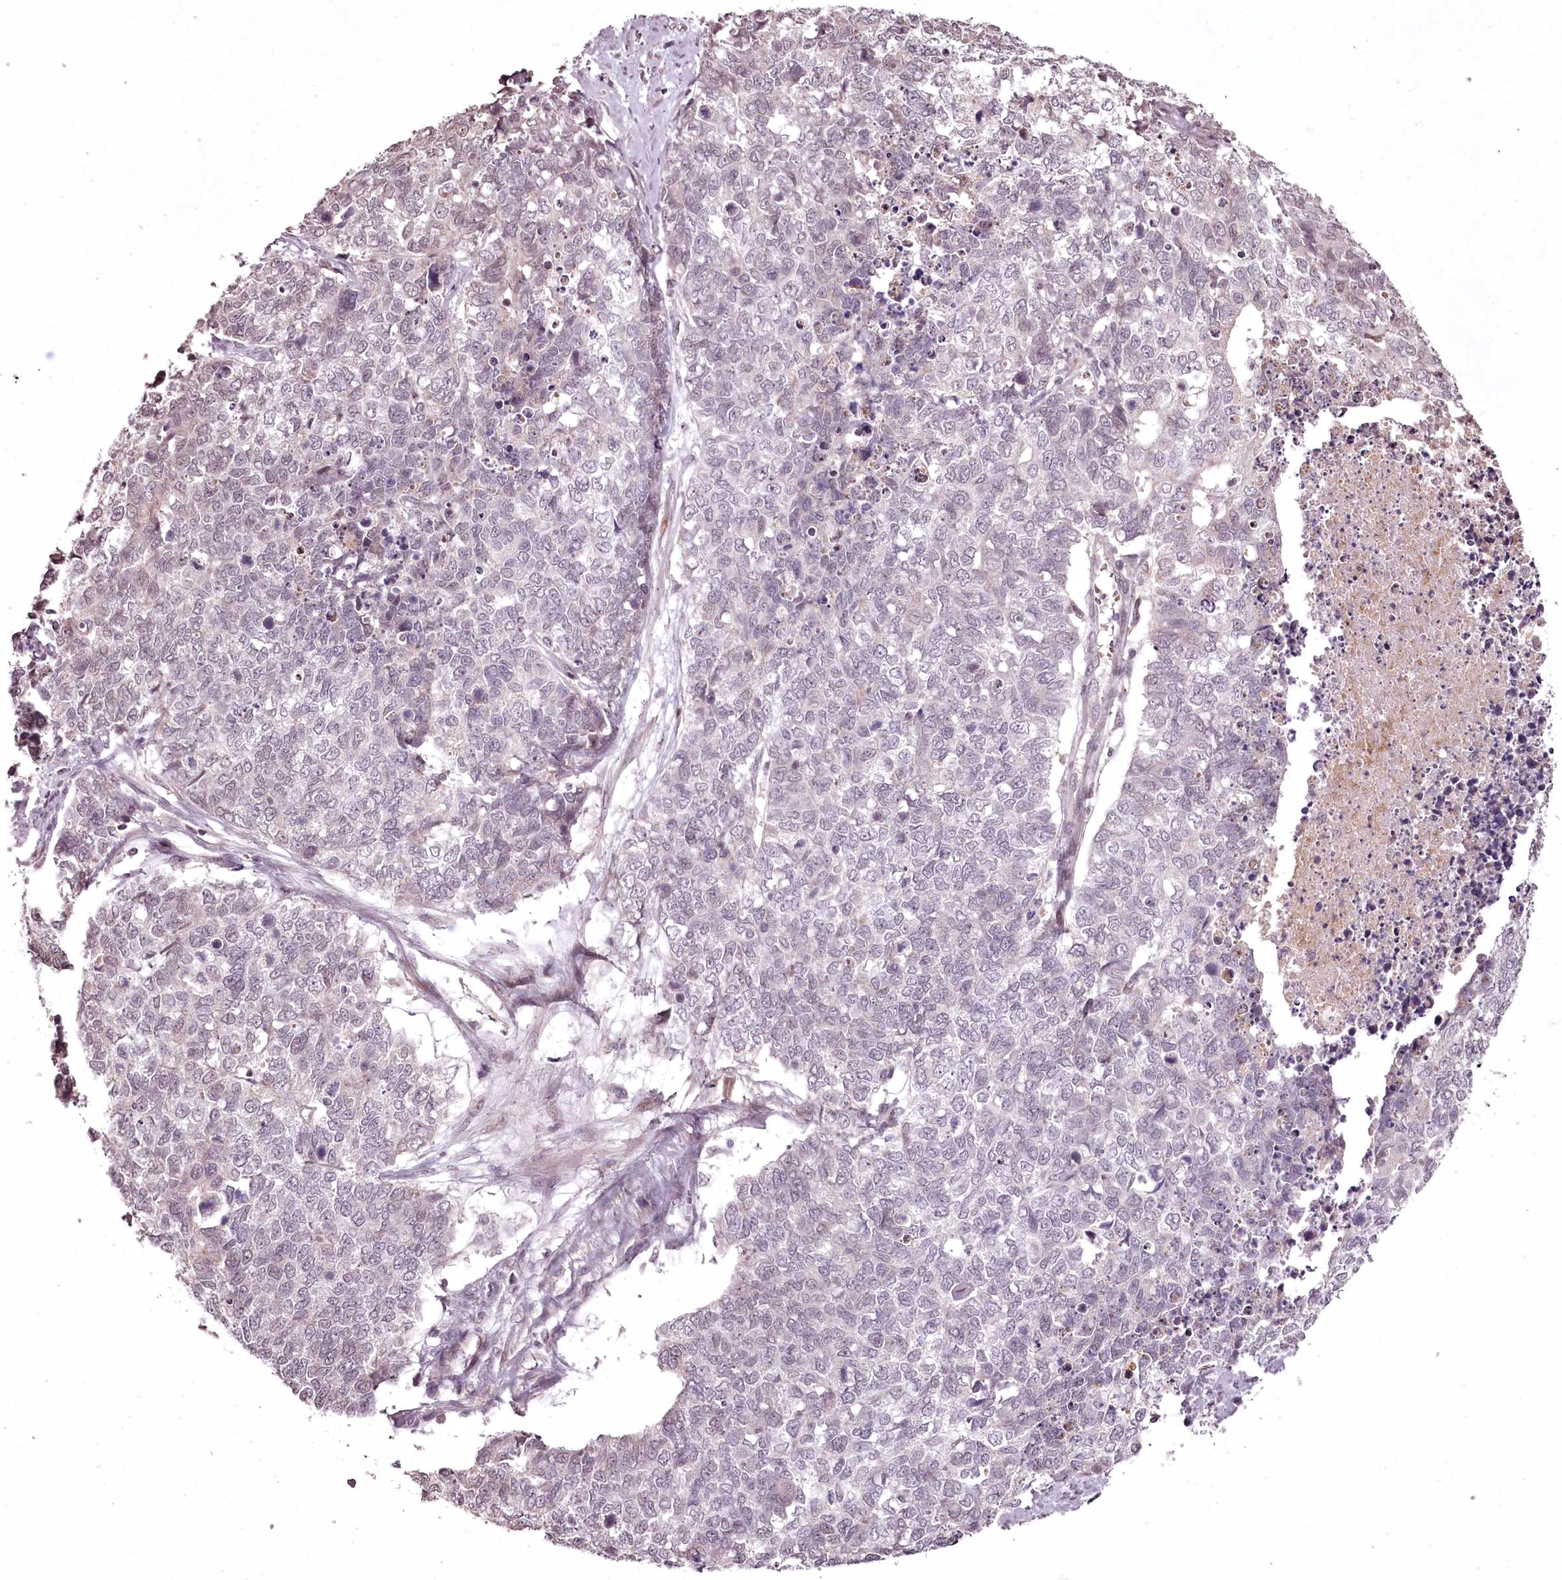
{"staining": {"intensity": "negative", "quantity": "none", "location": "none"}, "tissue": "cervical cancer", "cell_type": "Tumor cells", "image_type": "cancer", "snomed": [{"axis": "morphology", "description": "Squamous cell carcinoma, NOS"}, {"axis": "topography", "description": "Cervix"}], "caption": "Tumor cells are negative for protein expression in human cervical cancer.", "gene": "ADRA1D", "patient": {"sex": "female", "age": 63}}